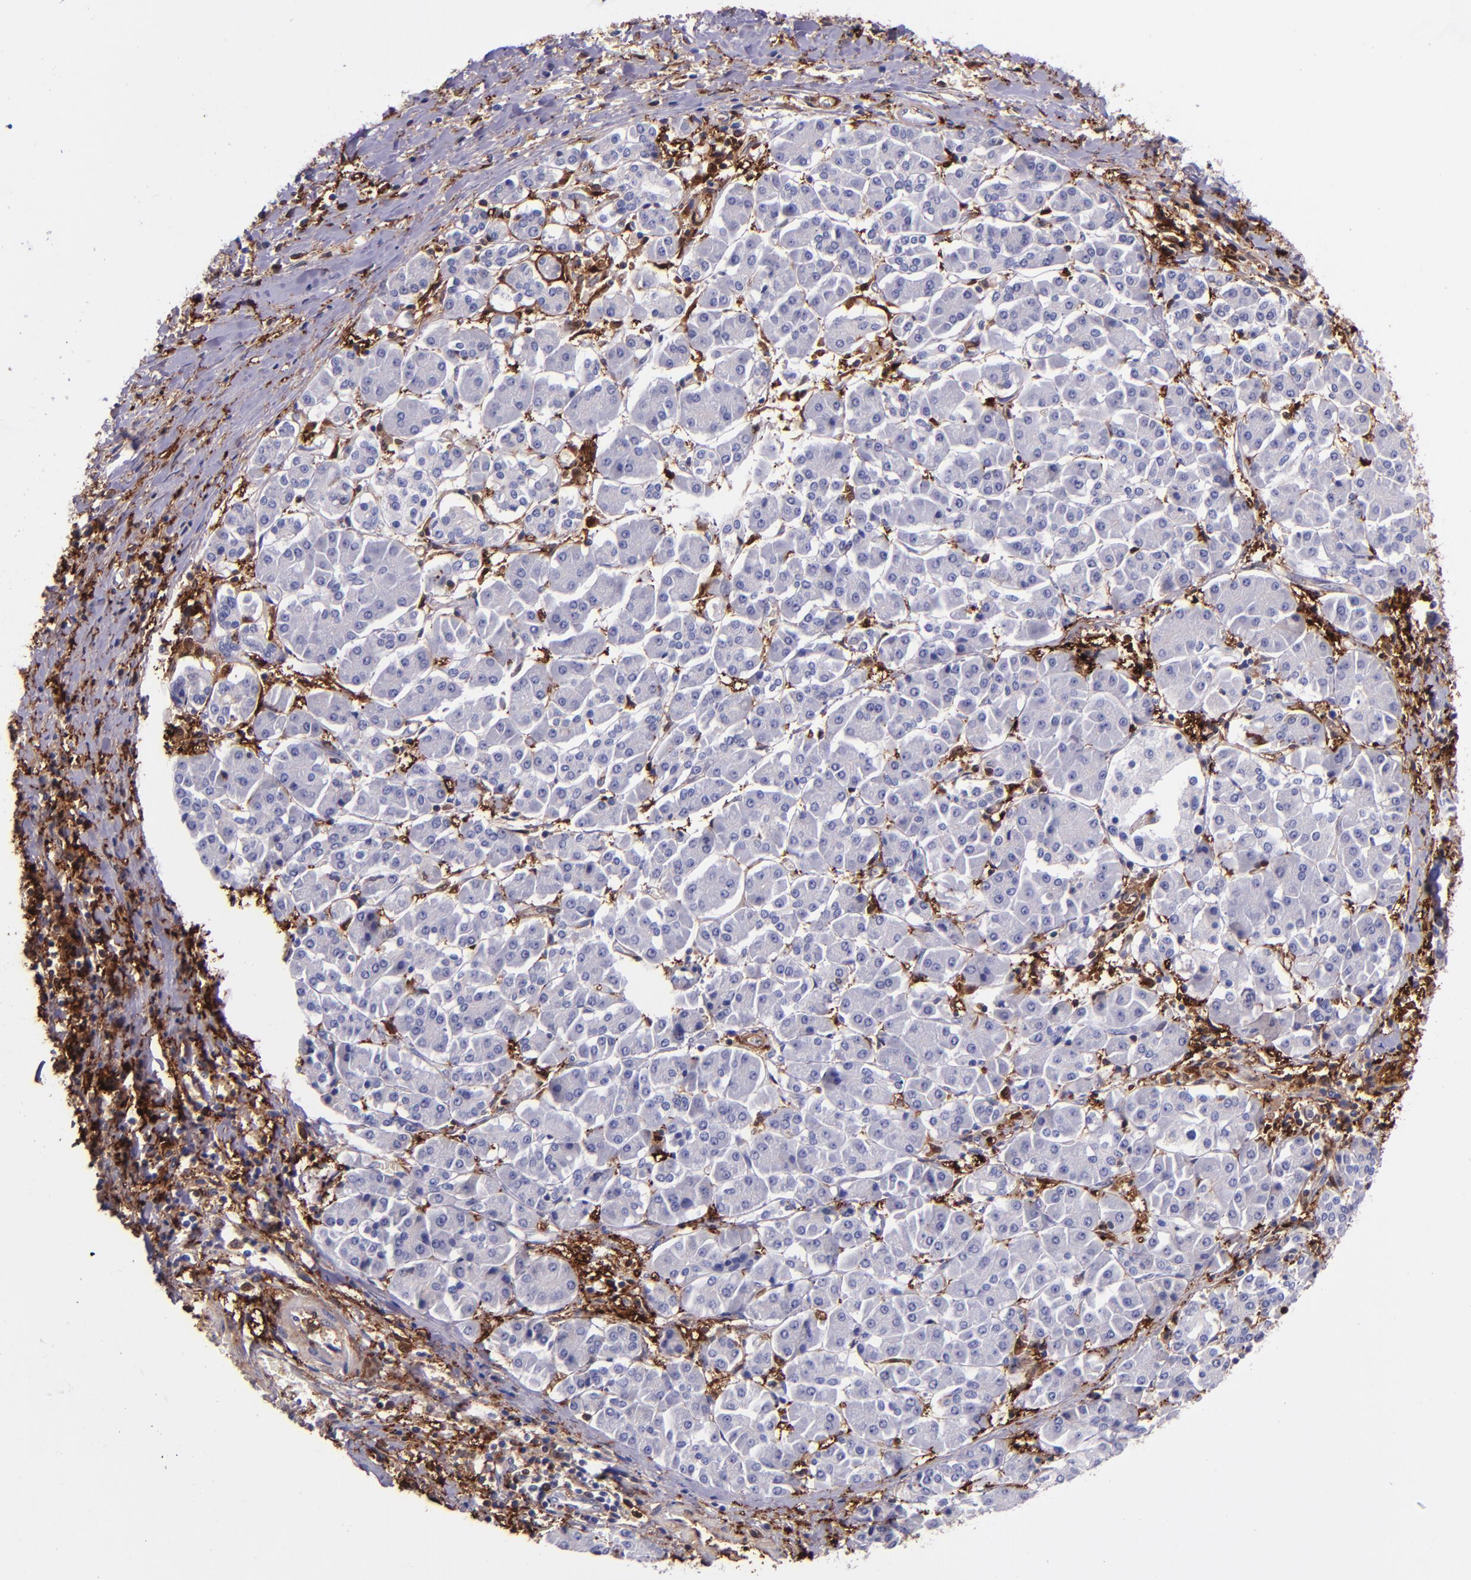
{"staining": {"intensity": "negative", "quantity": "none", "location": "none"}, "tissue": "pancreatic cancer", "cell_type": "Tumor cells", "image_type": "cancer", "snomed": [{"axis": "morphology", "description": "Adenocarcinoma, NOS"}, {"axis": "topography", "description": "Pancreas"}], "caption": "Immunohistochemistry (IHC) of pancreatic cancer (adenocarcinoma) demonstrates no positivity in tumor cells.", "gene": "LGALS1", "patient": {"sex": "female", "age": 57}}